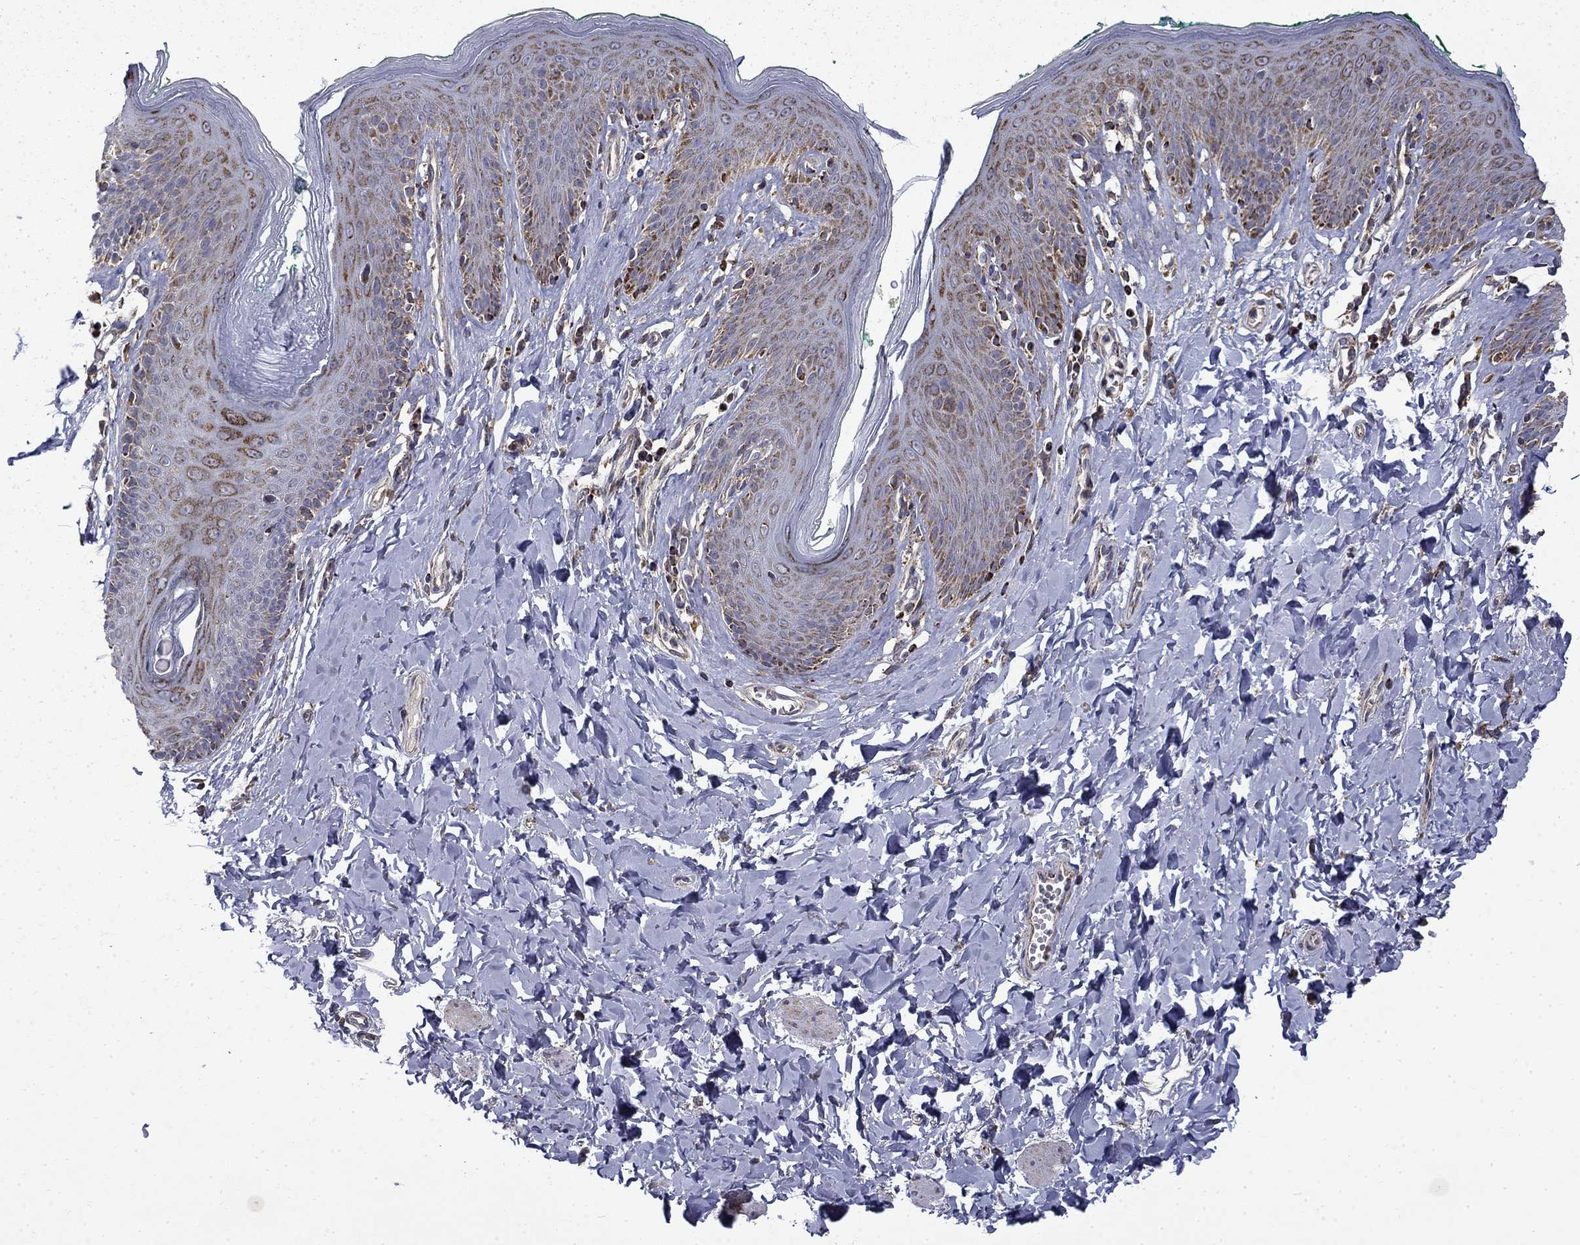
{"staining": {"intensity": "moderate", "quantity": "<25%", "location": "cytoplasmic/membranous"}, "tissue": "skin", "cell_type": "Epidermal cells", "image_type": "normal", "snomed": [{"axis": "morphology", "description": "Normal tissue, NOS"}, {"axis": "topography", "description": "Vulva"}], "caption": "Normal skin was stained to show a protein in brown. There is low levels of moderate cytoplasmic/membranous expression in approximately <25% of epidermal cells. The protein of interest is shown in brown color, while the nuclei are stained blue.", "gene": "PCBP3", "patient": {"sex": "female", "age": 66}}